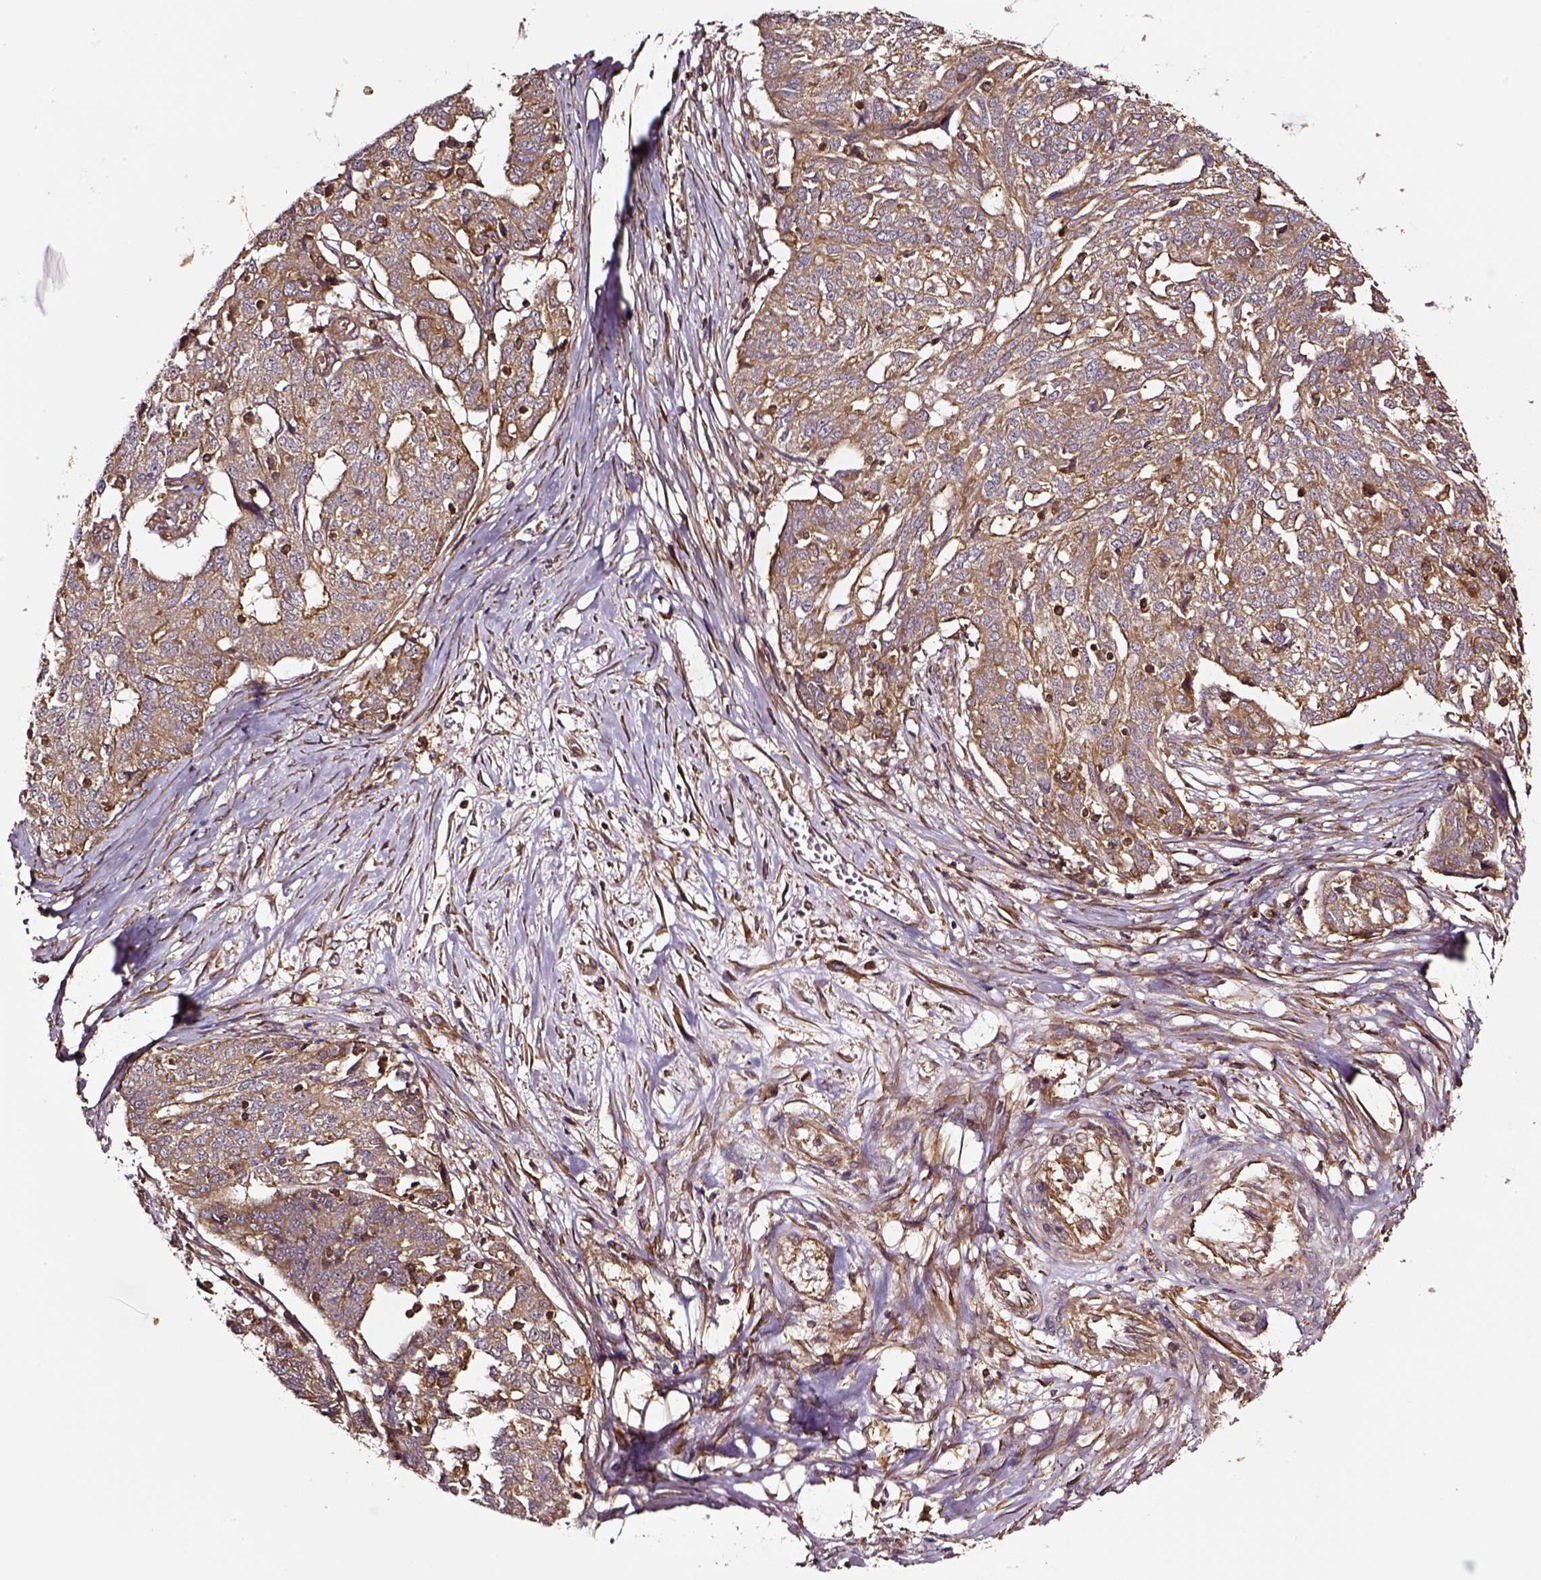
{"staining": {"intensity": "moderate", "quantity": ">75%", "location": "cytoplasmic/membranous"}, "tissue": "ovarian cancer", "cell_type": "Tumor cells", "image_type": "cancer", "snomed": [{"axis": "morphology", "description": "Cystadenocarcinoma, serous, NOS"}, {"axis": "topography", "description": "Ovary"}], "caption": "Human ovarian cancer (serous cystadenocarcinoma) stained with a brown dye exhibits moderate cytoplasmic/membranous positive staining in about >75% of tumor cells.", "gene": "RASSF5", "patient": {"sex": "female", "age": 67}}